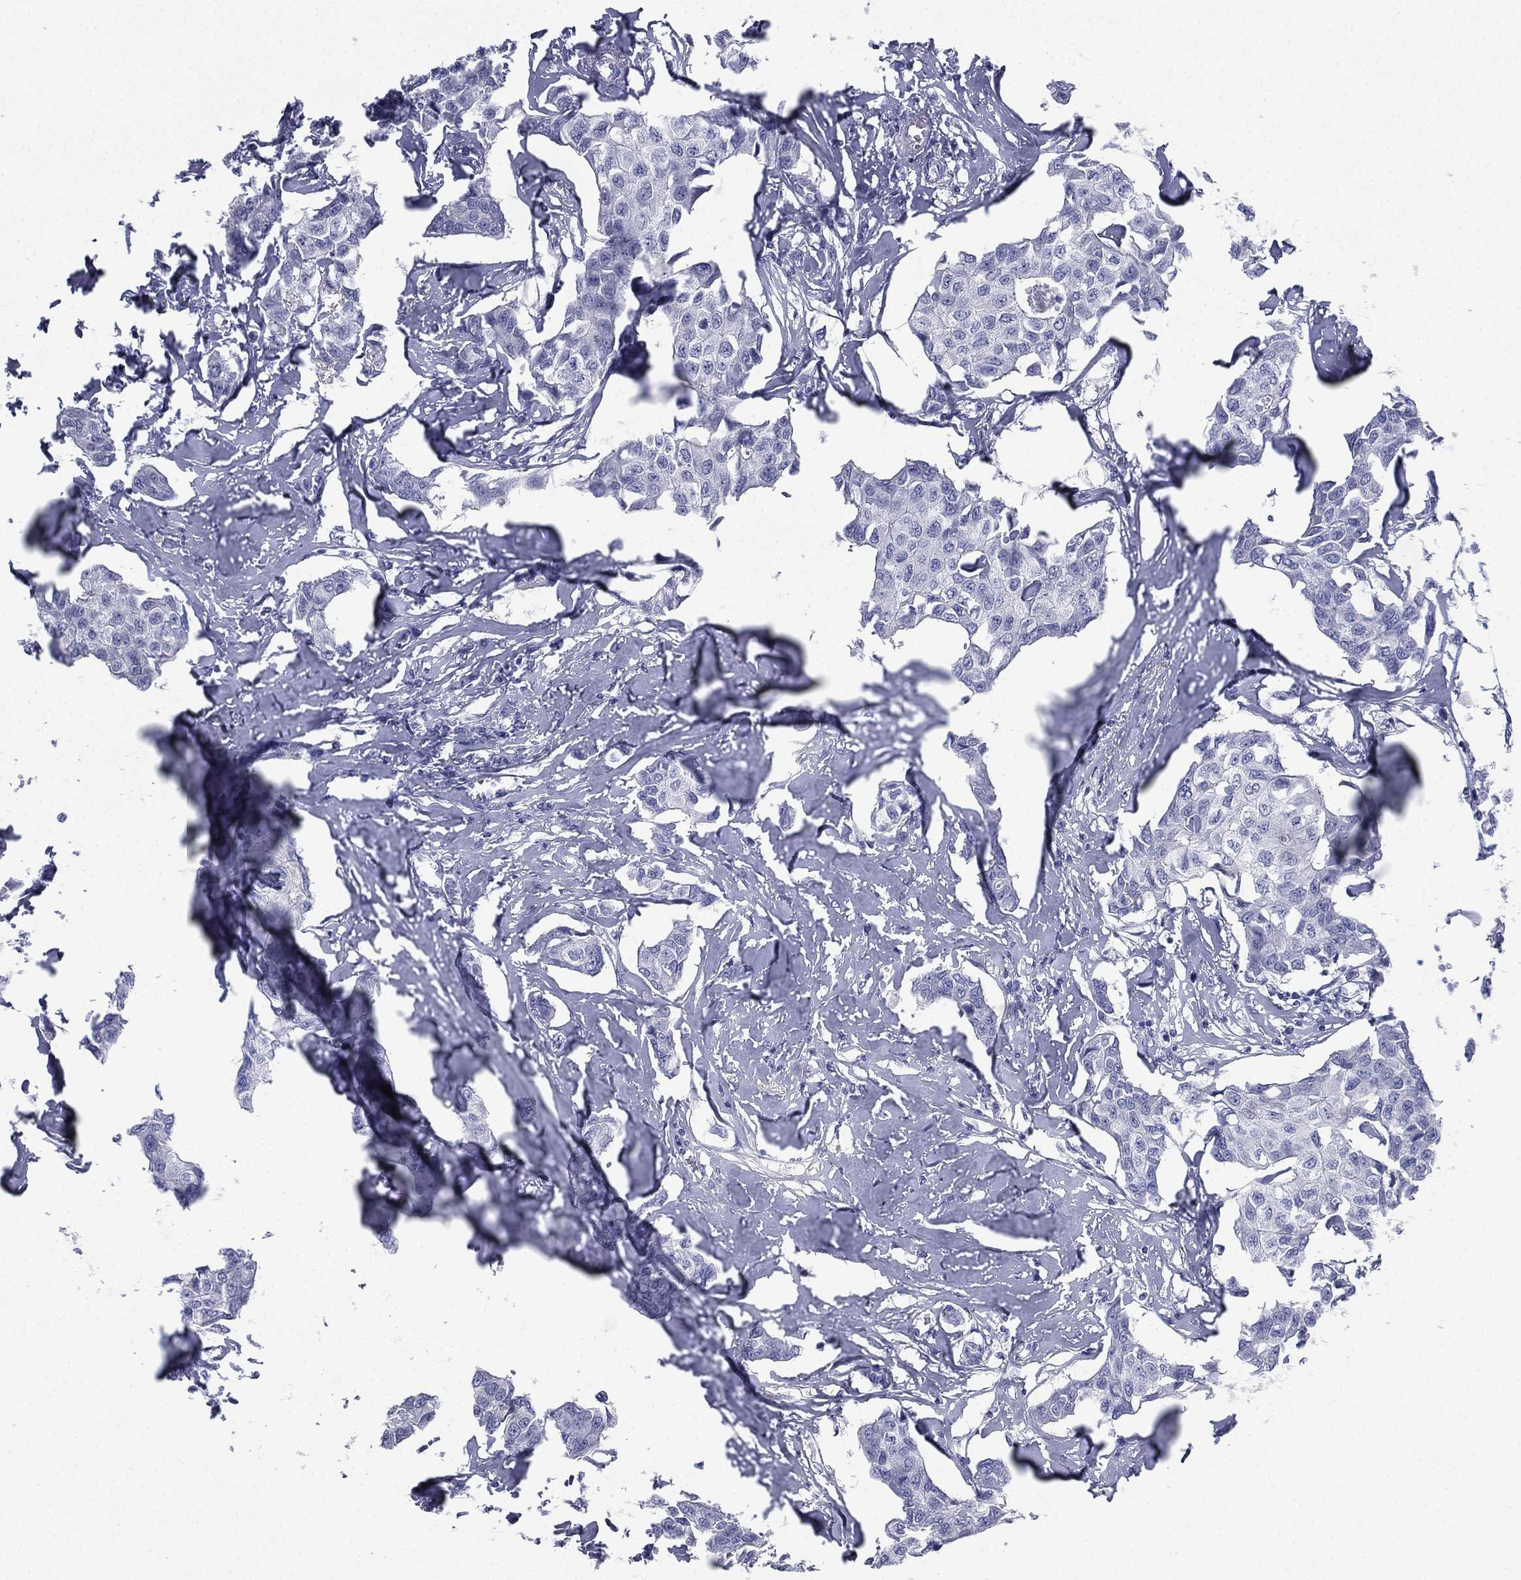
{"staining": {"intensity": "negative", "quantity": "none", "location": "none"}, "tissue": "breast cancer", "cell_type": "Tumor cells", "image_type": "cancer", "snomed": [{"axis": "morphology", "description": "Duct carcinoma"}, {"axis": "topography", "description": "Breast"}], "caption": "IHC of infiltrating ductal carcinoma (breast) shows no staining in tumor cells.", "gene": "FCER2", "patient": {"sex": "female", "age": 80}}